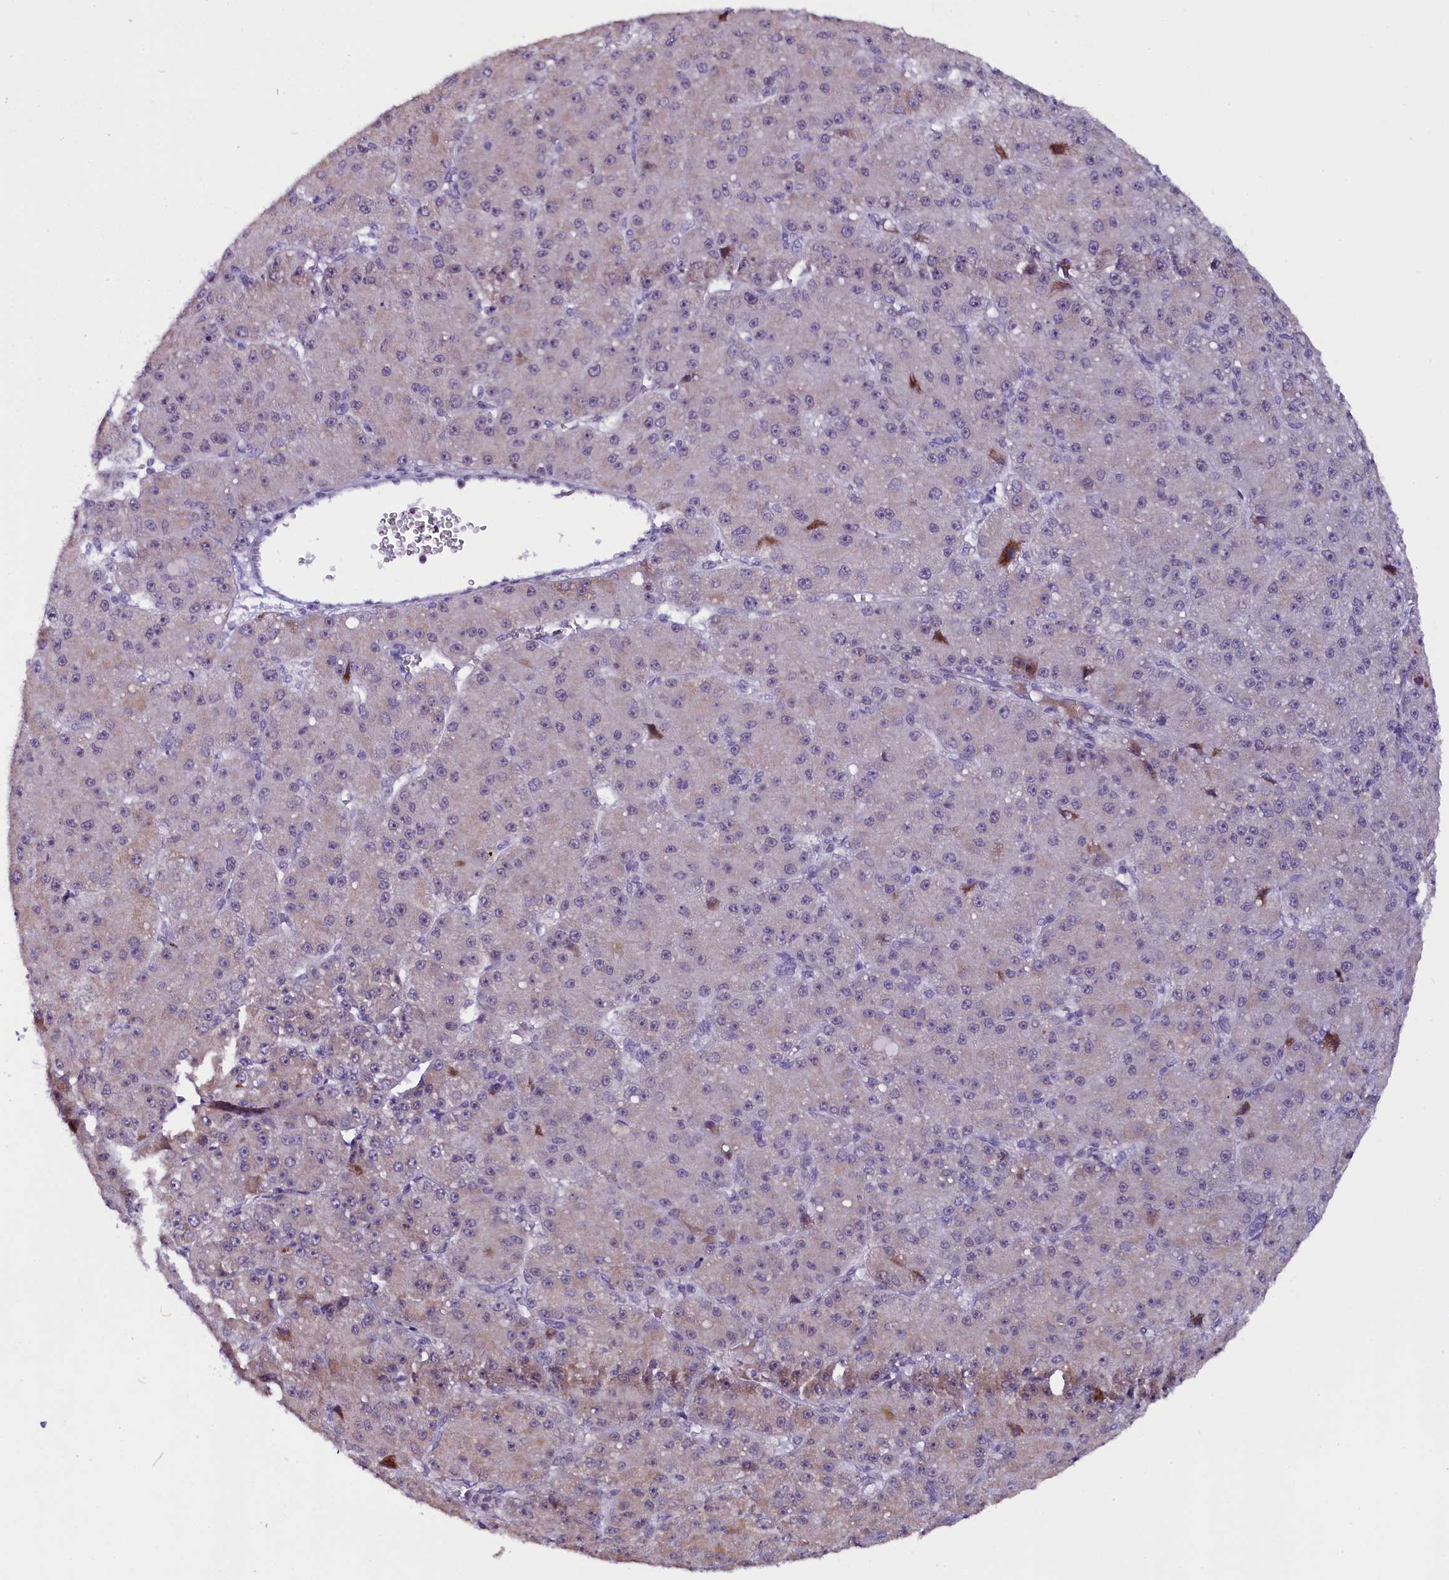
{"staining": {"intensity": "negative", "quantity": "none", "location": "none"}, "tissue": "liver cancer", "cell_type": "Tumor cells", "image_type": "cancer", "snomed": [{"axis": "morphology", "description": "Carcinoma, Hepatocellular, NOS"}, {"axis": "topography", "description": "Liver"}], "caption": "High power microscopy photomicrograph of an immunohistochemistry photomicrograph of liver cancer, revealing no significant staining in tumor cells. (Immunohistochemistry (ihc), brightfield microscopy, high magnification).", "gene": "RPUSD2", "patient": {"sex": "male", "age": 67}}